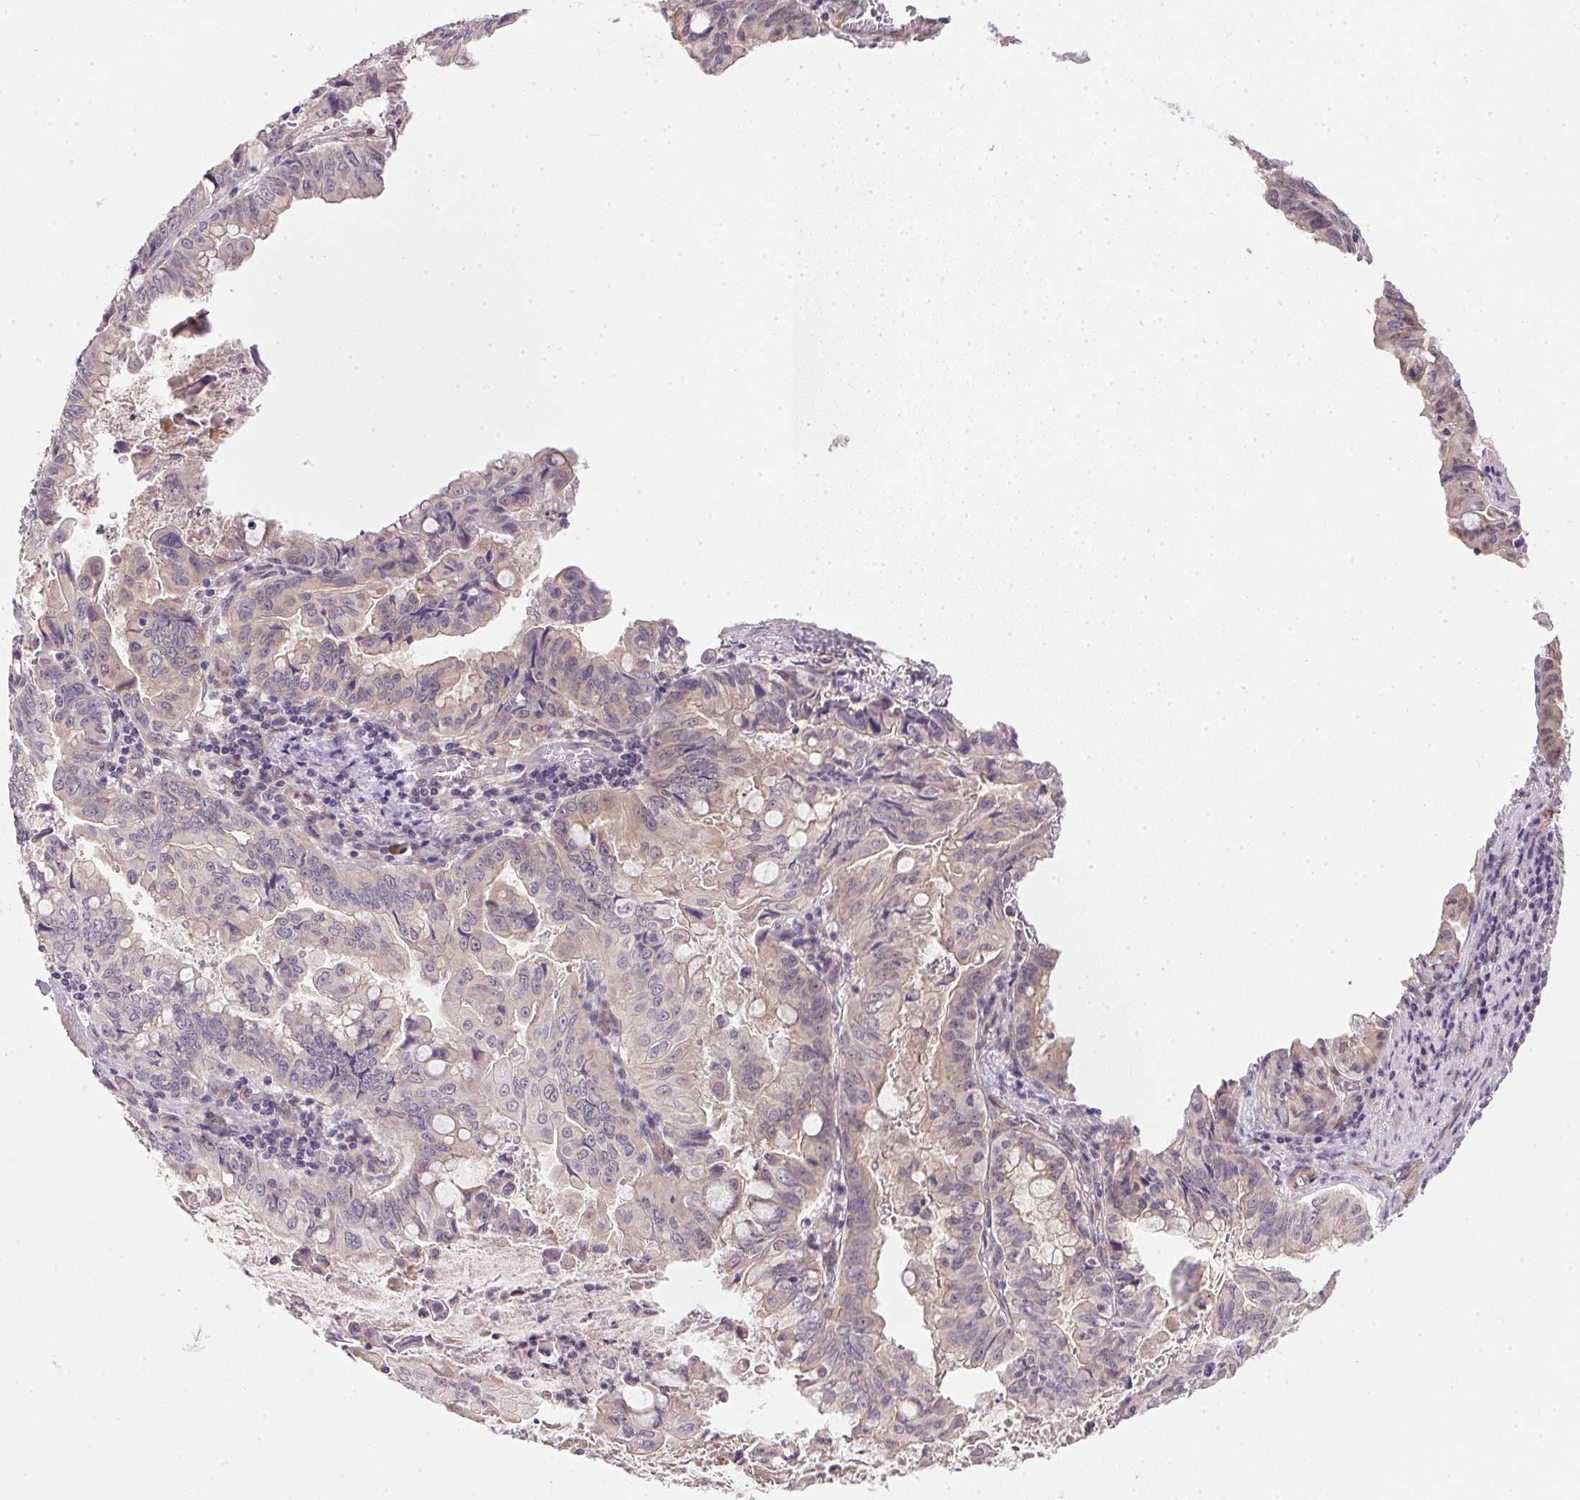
{"staining": {"intensity": "negative", "quantity": "none", "location": "none"}, "tissue": "stomach cancer", "cell_type": "Tumor cells", "image_type": "cancer", "snomed": [{"axis": "morphology", "description": "Adenocarcinoma, NOS"}, {"axis": "topography", "description": "Stomach, upper"}], "caption": "DAB immunohistochemical staining of human stomach cancer displays no significant staining in tumor cells. The staining was performed using DAB to visualize the protein expression in brown, while the nuclei were stained in blue with hematoxylin (Magnification: 20x).", "gene": "CFAP92", "patient": {"sex": "male", "age": 80}}